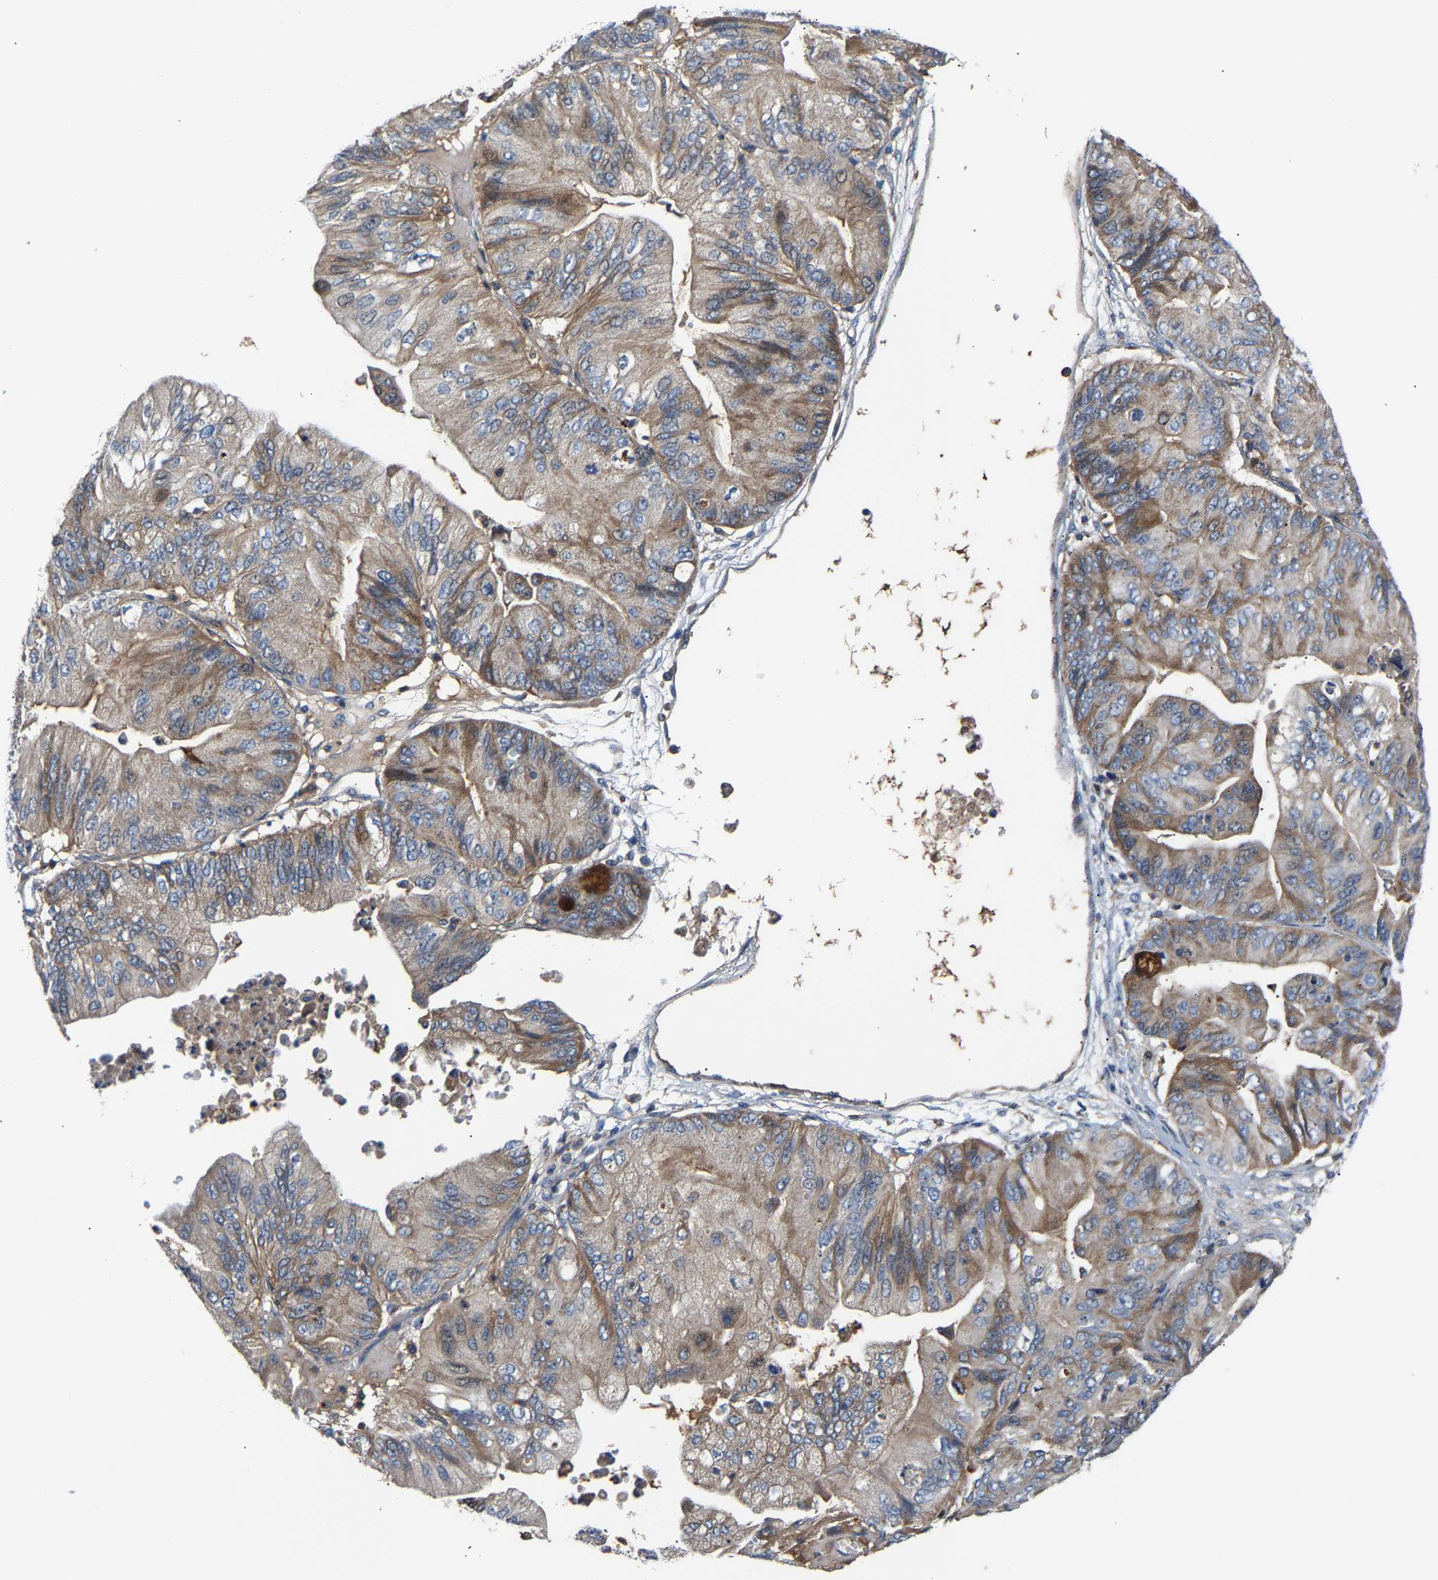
{"staining": {"intensity": "weak", "quantity": "25%-75%", "location": "cytoplasmic/membranous"}, "tissue": "ovarian cancer", "cell_type": "Tumor cells", "image_type": "cancer", "snomed": [{"axis": "morphology", "description": "Cystadenocarcinoma, mucinous, NOS"}, {"axis": "topography", "description": "Ovary"}], "caption": "Approximately 25%-75% of tumor cells in human ovarian mucinous cystadenocarcinoma exhibit weak cytoplasmic/membranous protein staining as visualized by brown immunohistochemical staining.", "gene": "CCDC171", "patient": {"sex": "female", "age": 61}}